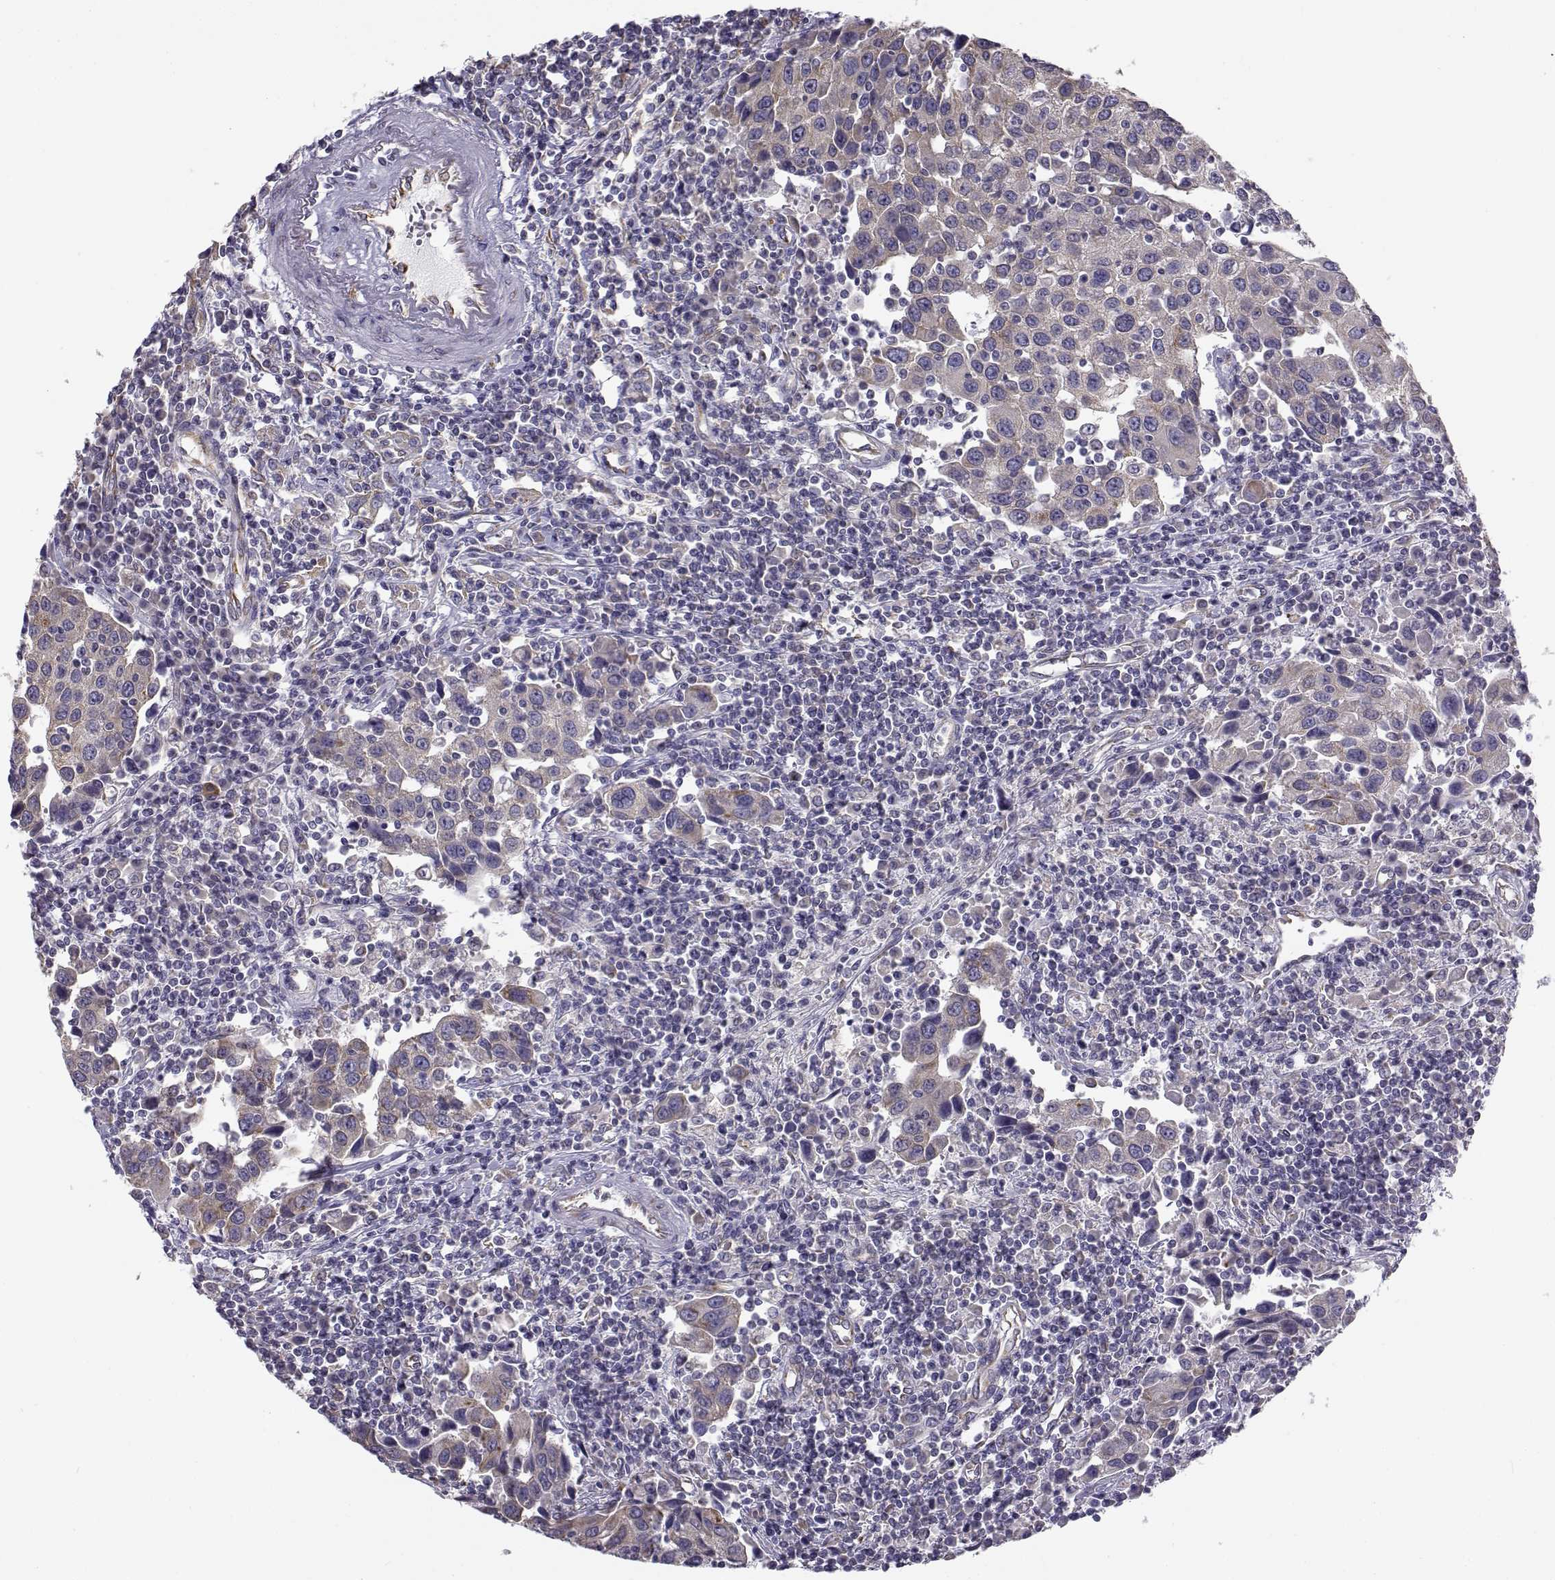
{"staining": {"intensity": "weak", "quantity": "<25%", "location": "cytoplasmic/membranous"}, "tissue": "urothelial cancer", "cell_type": "Tumor cells", "image_type": "cancer", "snomed": [{"axis": "morphology", "description": "Urothelial carcinoma, High grade"}, {"axis": "topography", "description": "Urinary bladder"}], "caption": "A high-resolution image shows immunohistochemistry staining of urothelial cancer, which displays no significant positivity in tumor cells.", "gene": "BEND6", "patient": {"sex": "female", "age": 85}}